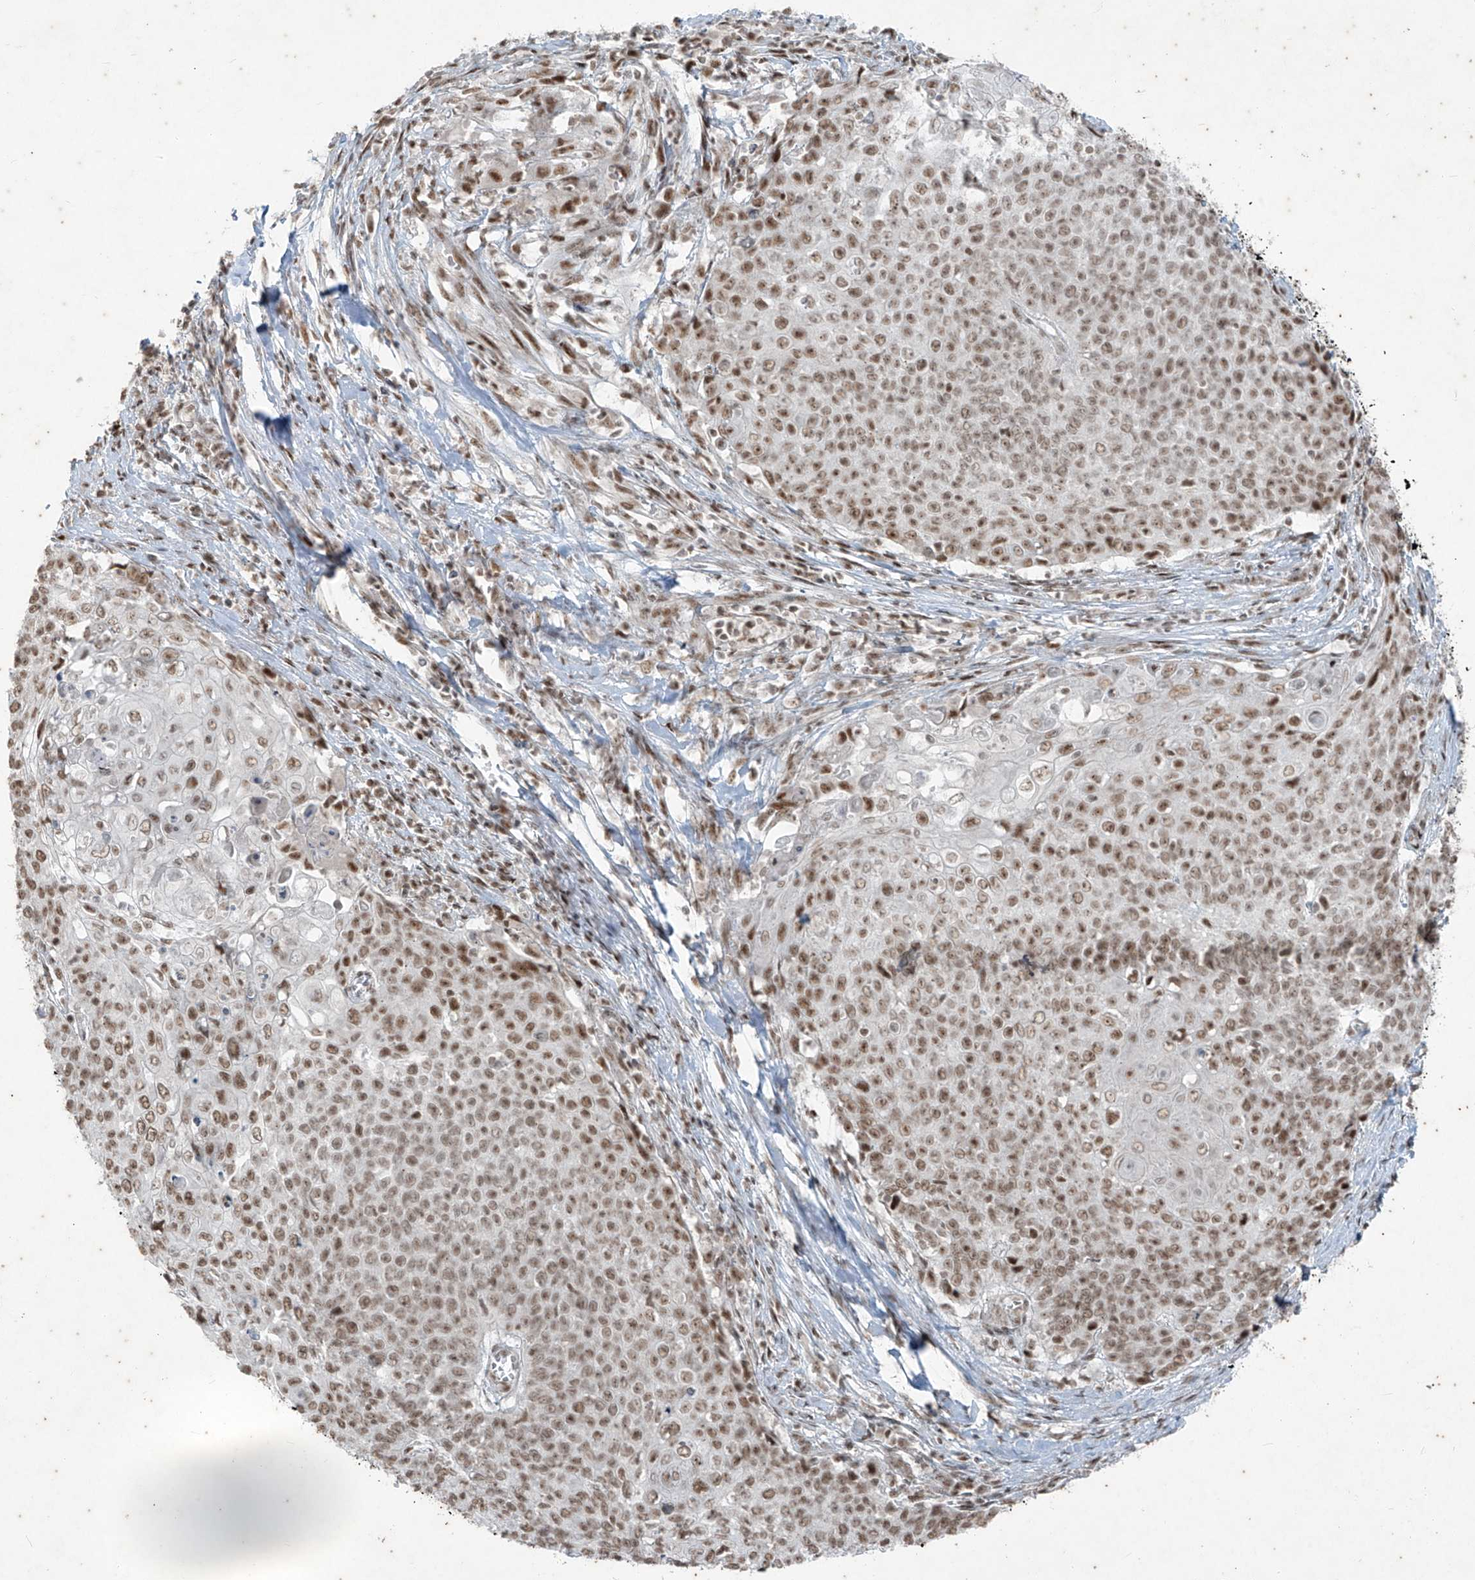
{"staining": {"intensity": "moderate", "quantity": ">75%", "location": "nuclear"}, "tissue": "cervical cancer", "cell_type": "Tumor cells", "image_type": "cancer", "snomed": [{"axis": "morphology", "description": "Squamous cell carcinoma, NOS"}, {"axis": "topography", "description": "Cervix"}], "caption": "A high-resolution histopathology image shows immunohistochemistry staining of squamous cell carcinoma (cervical), which reveals moderate nuclear staining in approximately >75% of tumor cells.", "gene": "ZNF354B", "patient": {"sex": "female", "age": 39}}